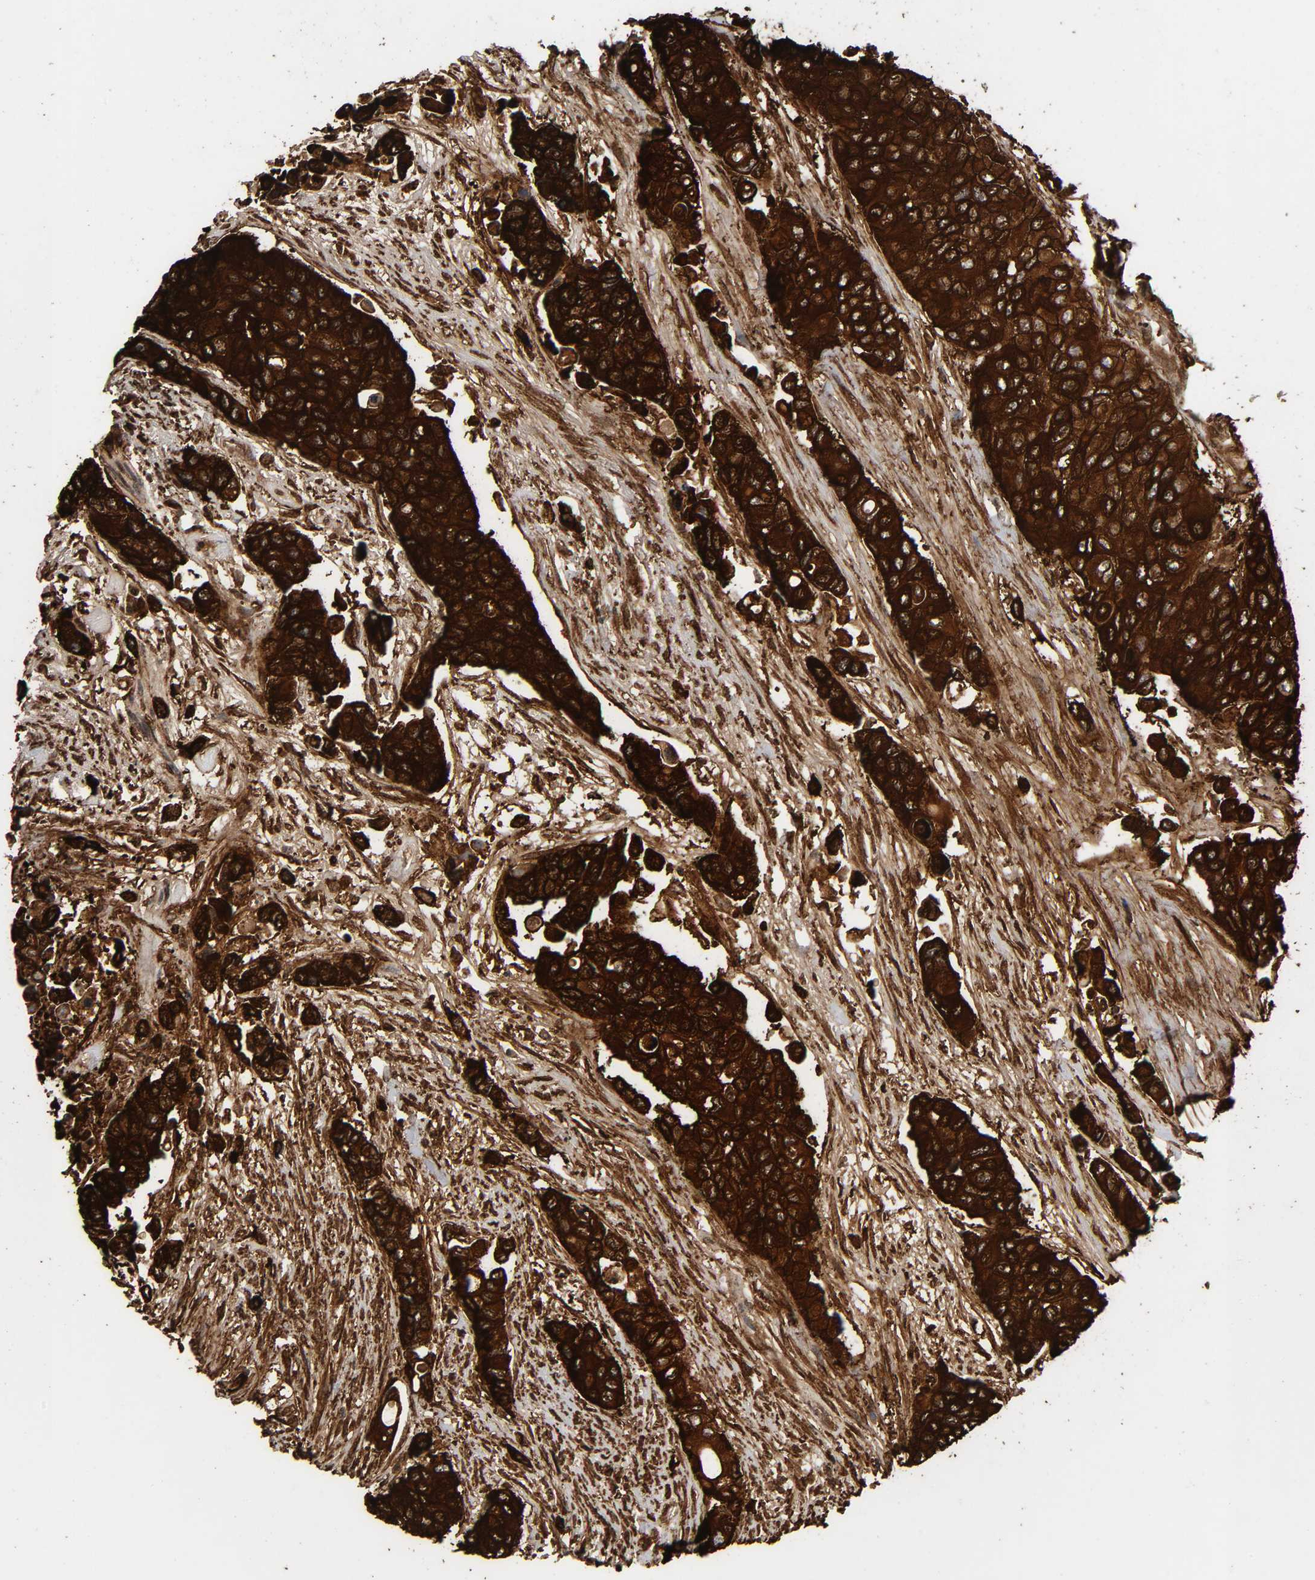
{"staining": {"intensity": "strong", "quantity": ">75%", "location": "cytoplasmic/membranous"}, "tissue": "urothelial cancer", "cell_type": "Tumor cells", "image_type": "cancer", "snomed": [{"axis": "morphology", "description": "Urothelial carcinoma, High grade"}, {"axis": "topography", "description": "Urinary bladder"}], "caption": "Immunohistochemistry (IHC) histopathology image of neoplastic tissue: human urothelial cancer stained using immunohistochemistry reveals high levels of strong protein expression localized specifically in the cytoplasmic/membranous of tumor cells, appearing as a cytoplasmic/membranous brown color.", "gene": "AHNAK2", "patient": {"sex": "female", "age": 56}}